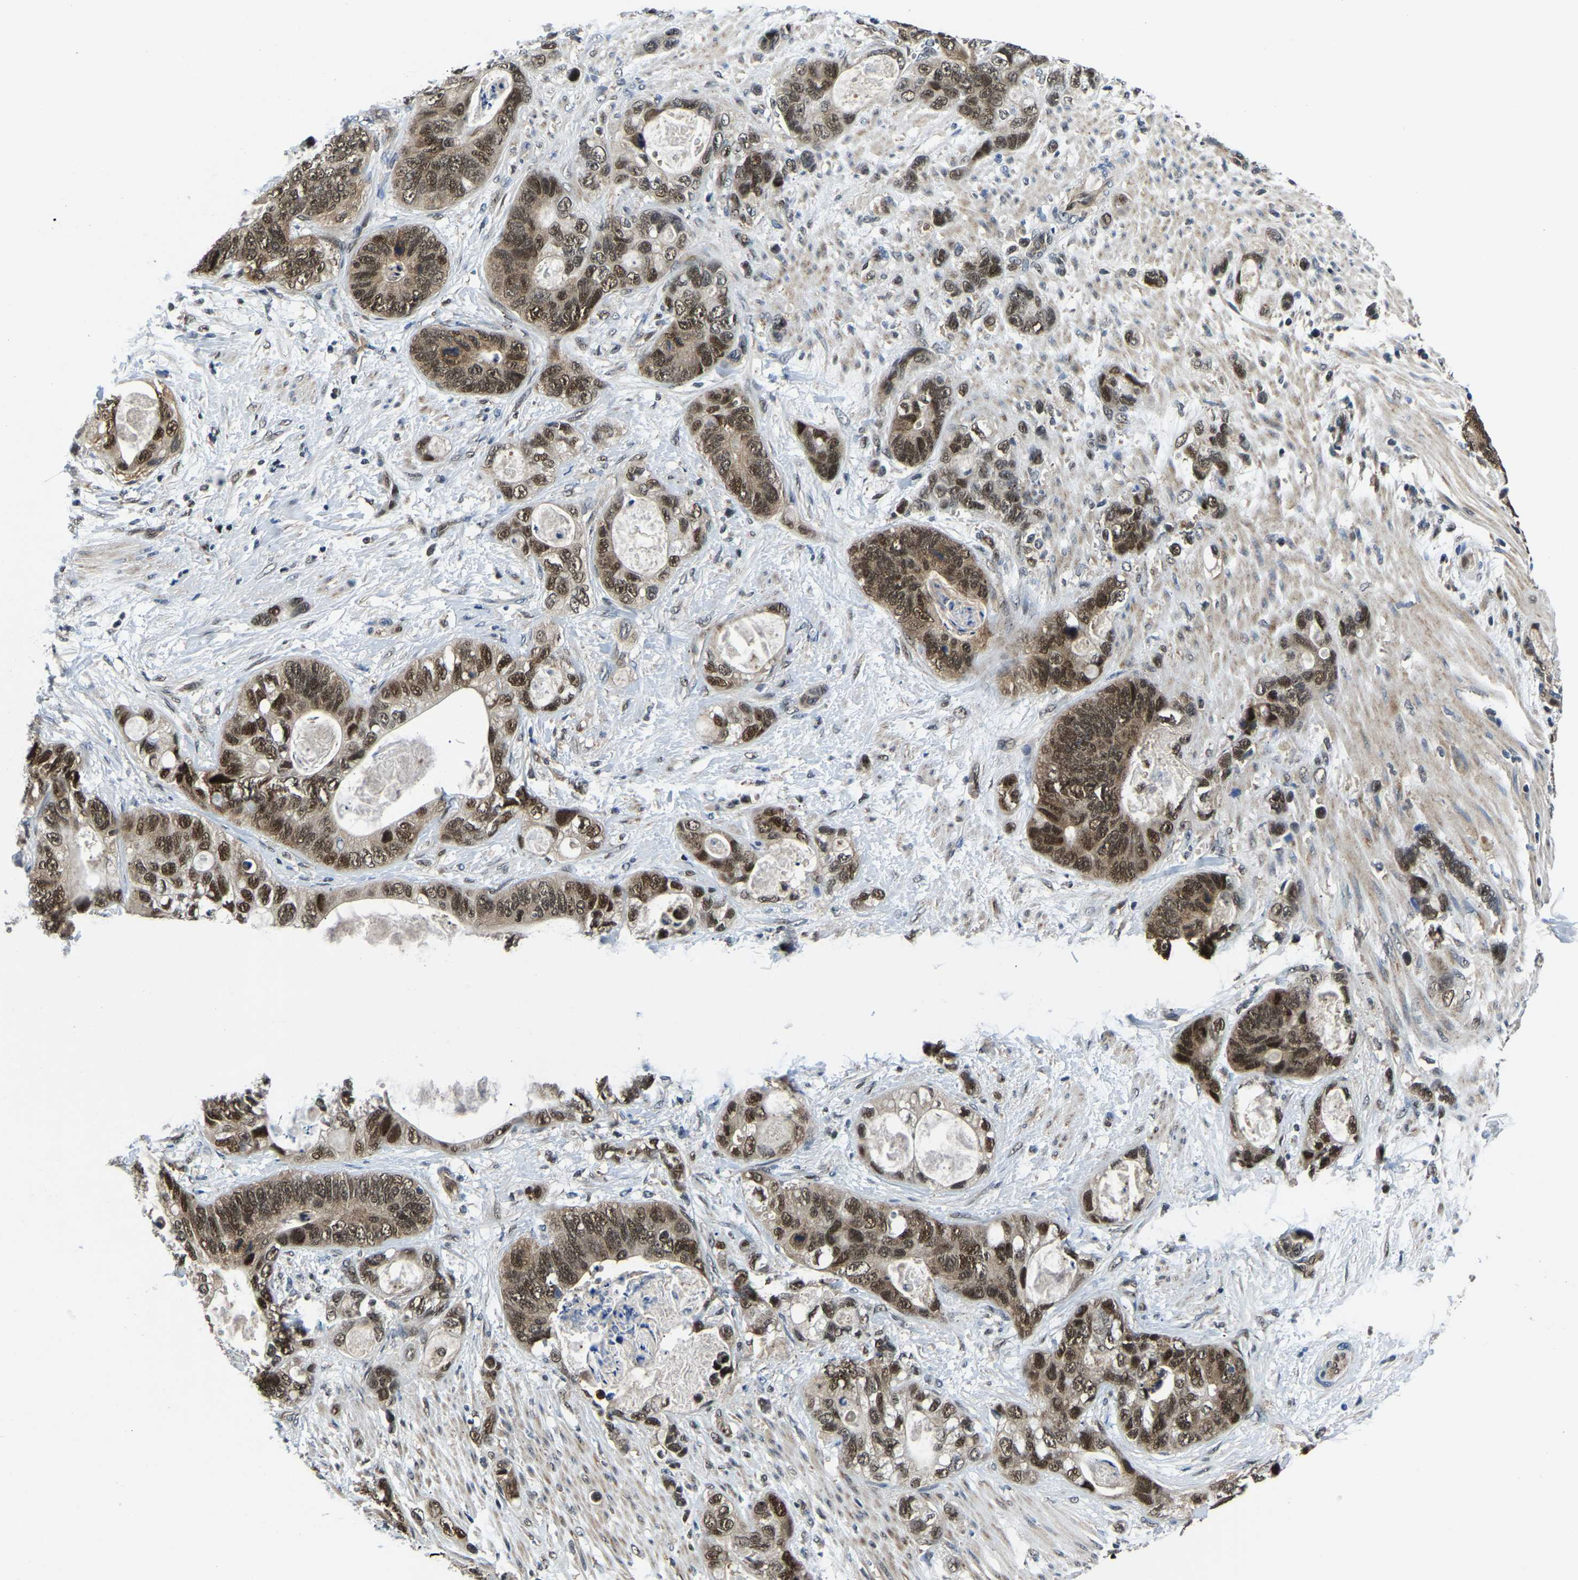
{"staining": {"intensity": "moderate", "quantity": ">75%", "location": "cytoplasmic/membranous,nuclear"}, "tissue": "stomach cancer", "cell_type": "Tumor cells", "image_type": "cancer", "snomed": [{"axis": "morphology", "description": "Normal tissue, NOS"}, {"axis": "morphology", "description": "Adenocarcinoma, NOS"}, {"axis": "topography", "description": "Stomach"}], "caption": "Protein expression analysis of human stomach adenocarcinoma reveals moderate cytoplasmic/membranous and nuclear positivity in approximately >75% of tumor cells. (Brightfield microscopy of DAB IHC at high magnification).", "gene": "DFFA", "patient": {"sex": "female", "age": 89}}